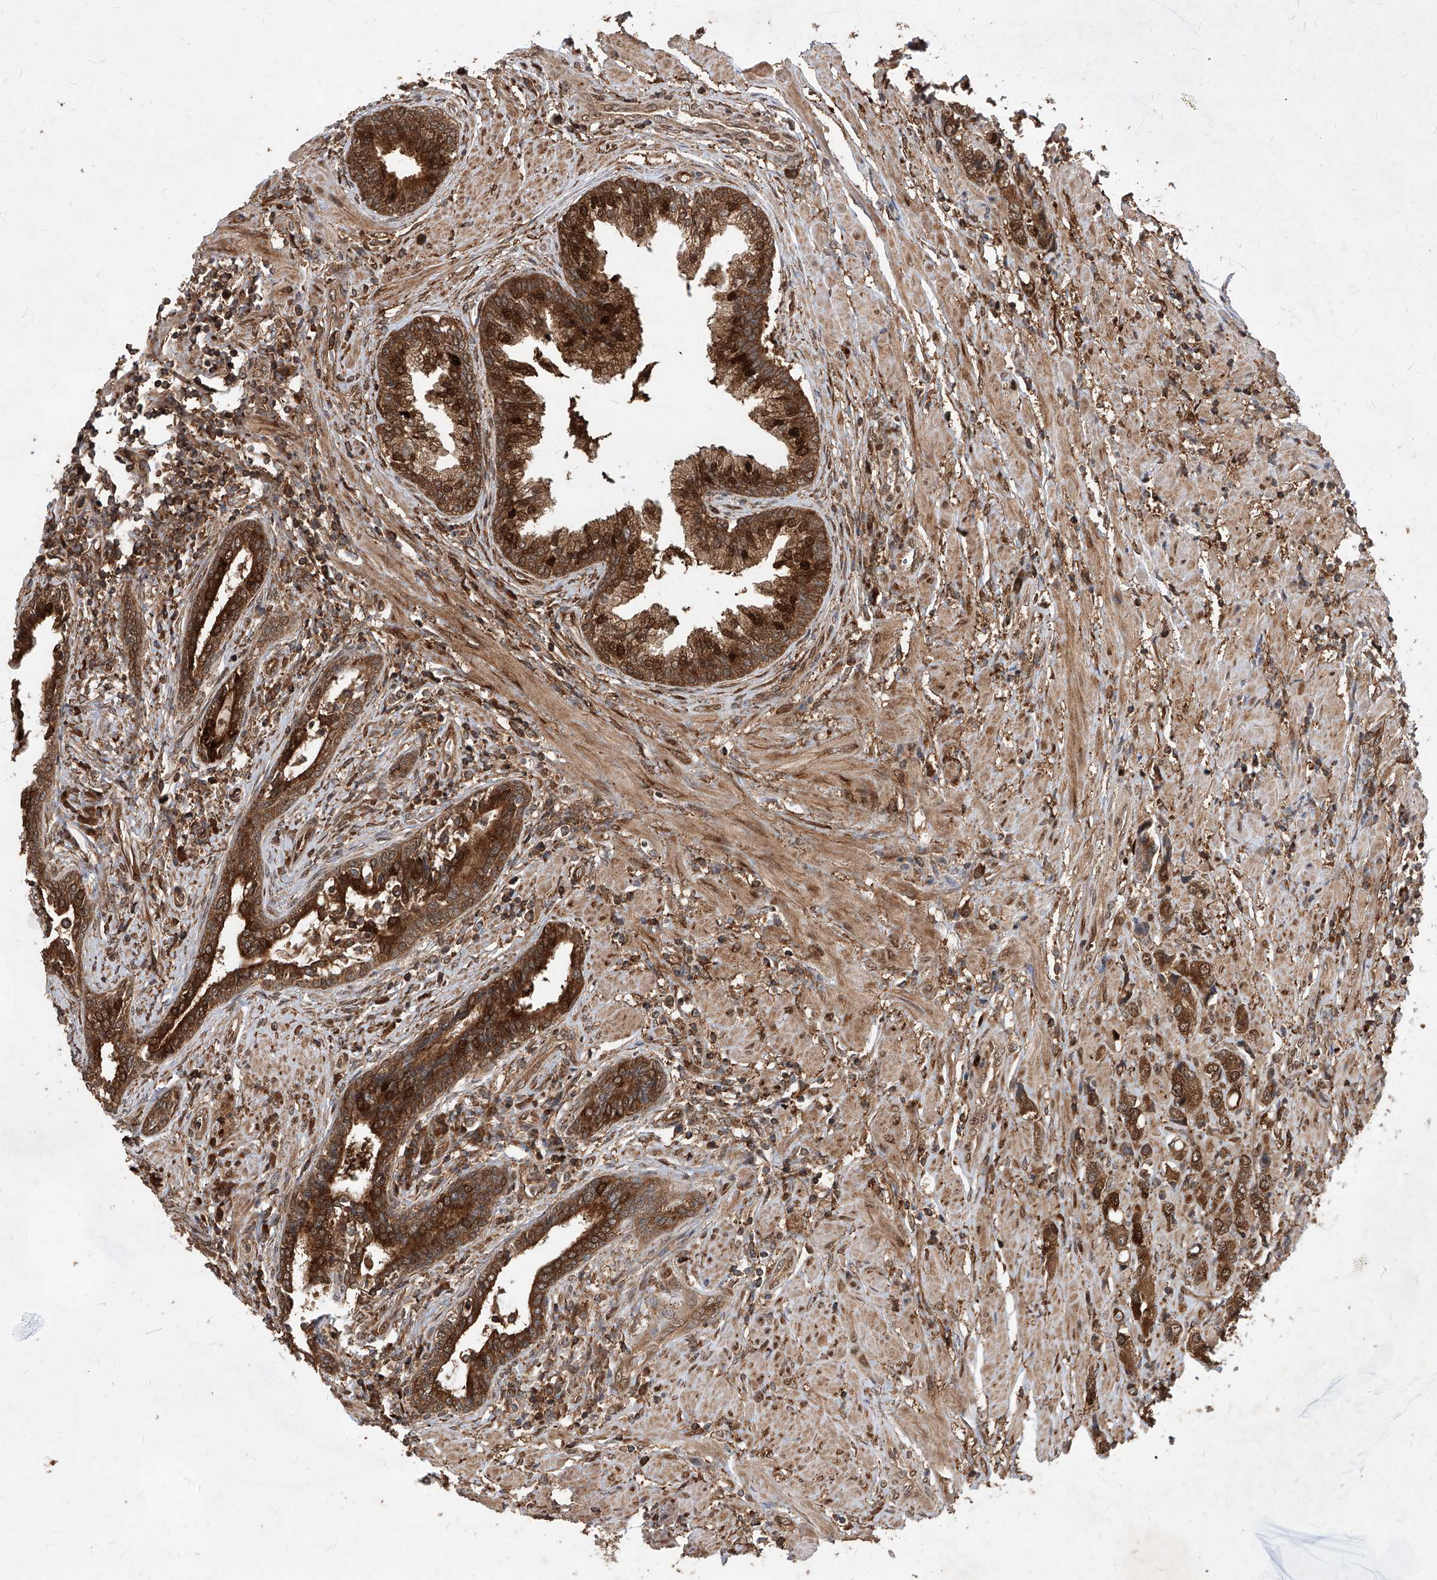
{"staining": {"intensity": "strong", "quantity": ">75%", "location": "cytoplasmic/membranous,nuclear"}, "tissue": "prostate cancer", "cell_type": "Tumor cells", "image_type": "cancer", "snomed": [{"axis": "morphology", "description": "Adenocarcinoma, High grade"}, {"axis": "topography", "description": "Prostate"}], "caption": "An immunohistochemistry image of tumor tissue is shown. Protein staining in brown highlights strong cytoplasmic/membranous and nuclear positivity in prostate cancer (adenocarcinoma (high-grade)) within tumor cells.", "gene": "MAGED2", "patient": {"sex": "male", "age": 61}}